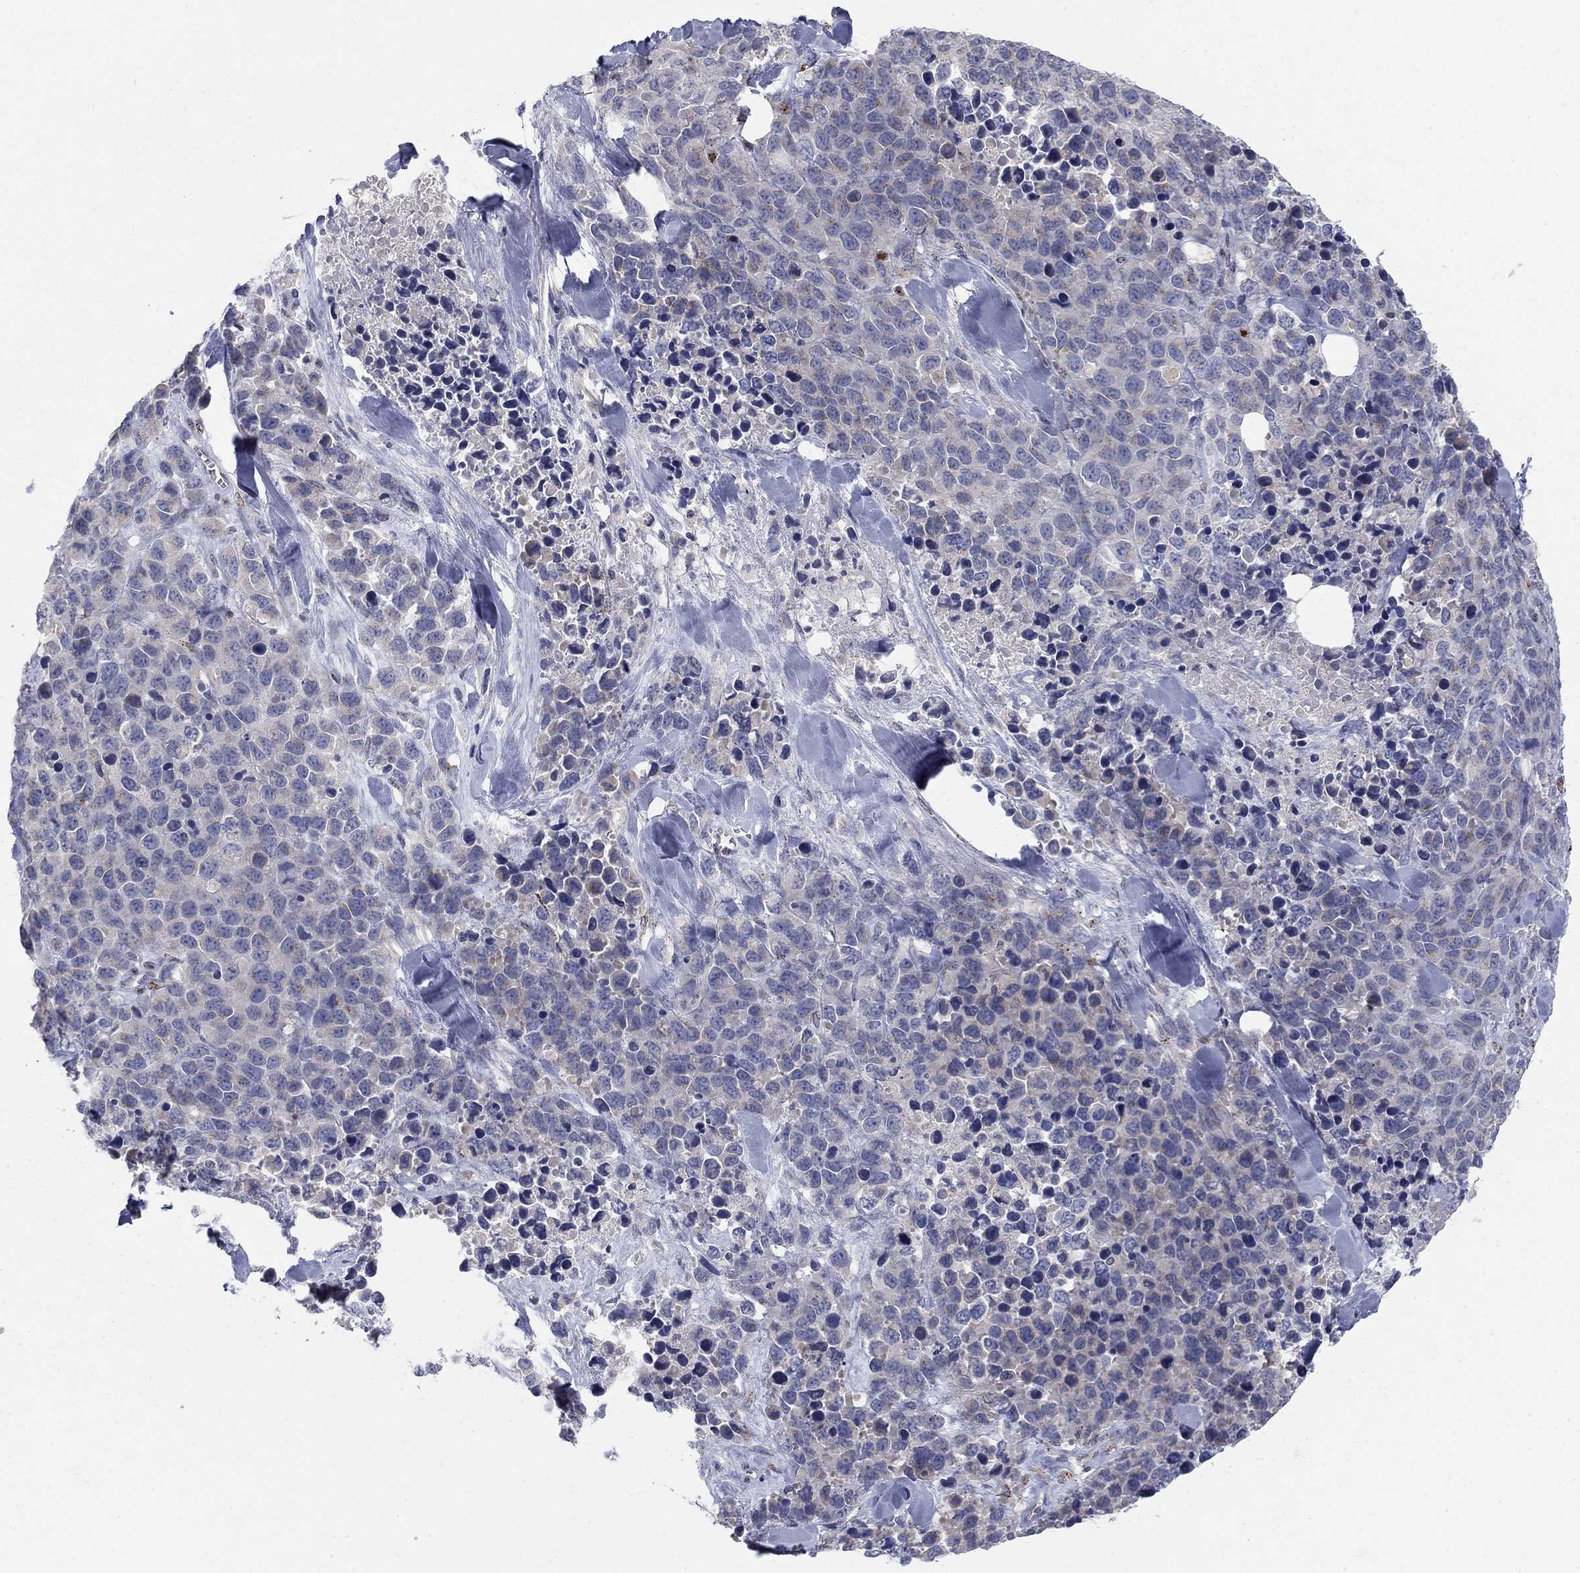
{"staining": {"intensity": "negative", "quantity": "none", "location": "none"}, "tissue": "melanoma", "cell_type": "Tumor cells", "image_type": "cancer", "snomed": [{"axis": "morphology", "description": "Malignant melanoma, Metastatic site"}, {"axis": "topography", "description": "Skin"}], "caption": "There is no significant expression in tumor cells of melanoma.", "gene": "PANK3", "patient": {"sex": "male", "age": 84}}